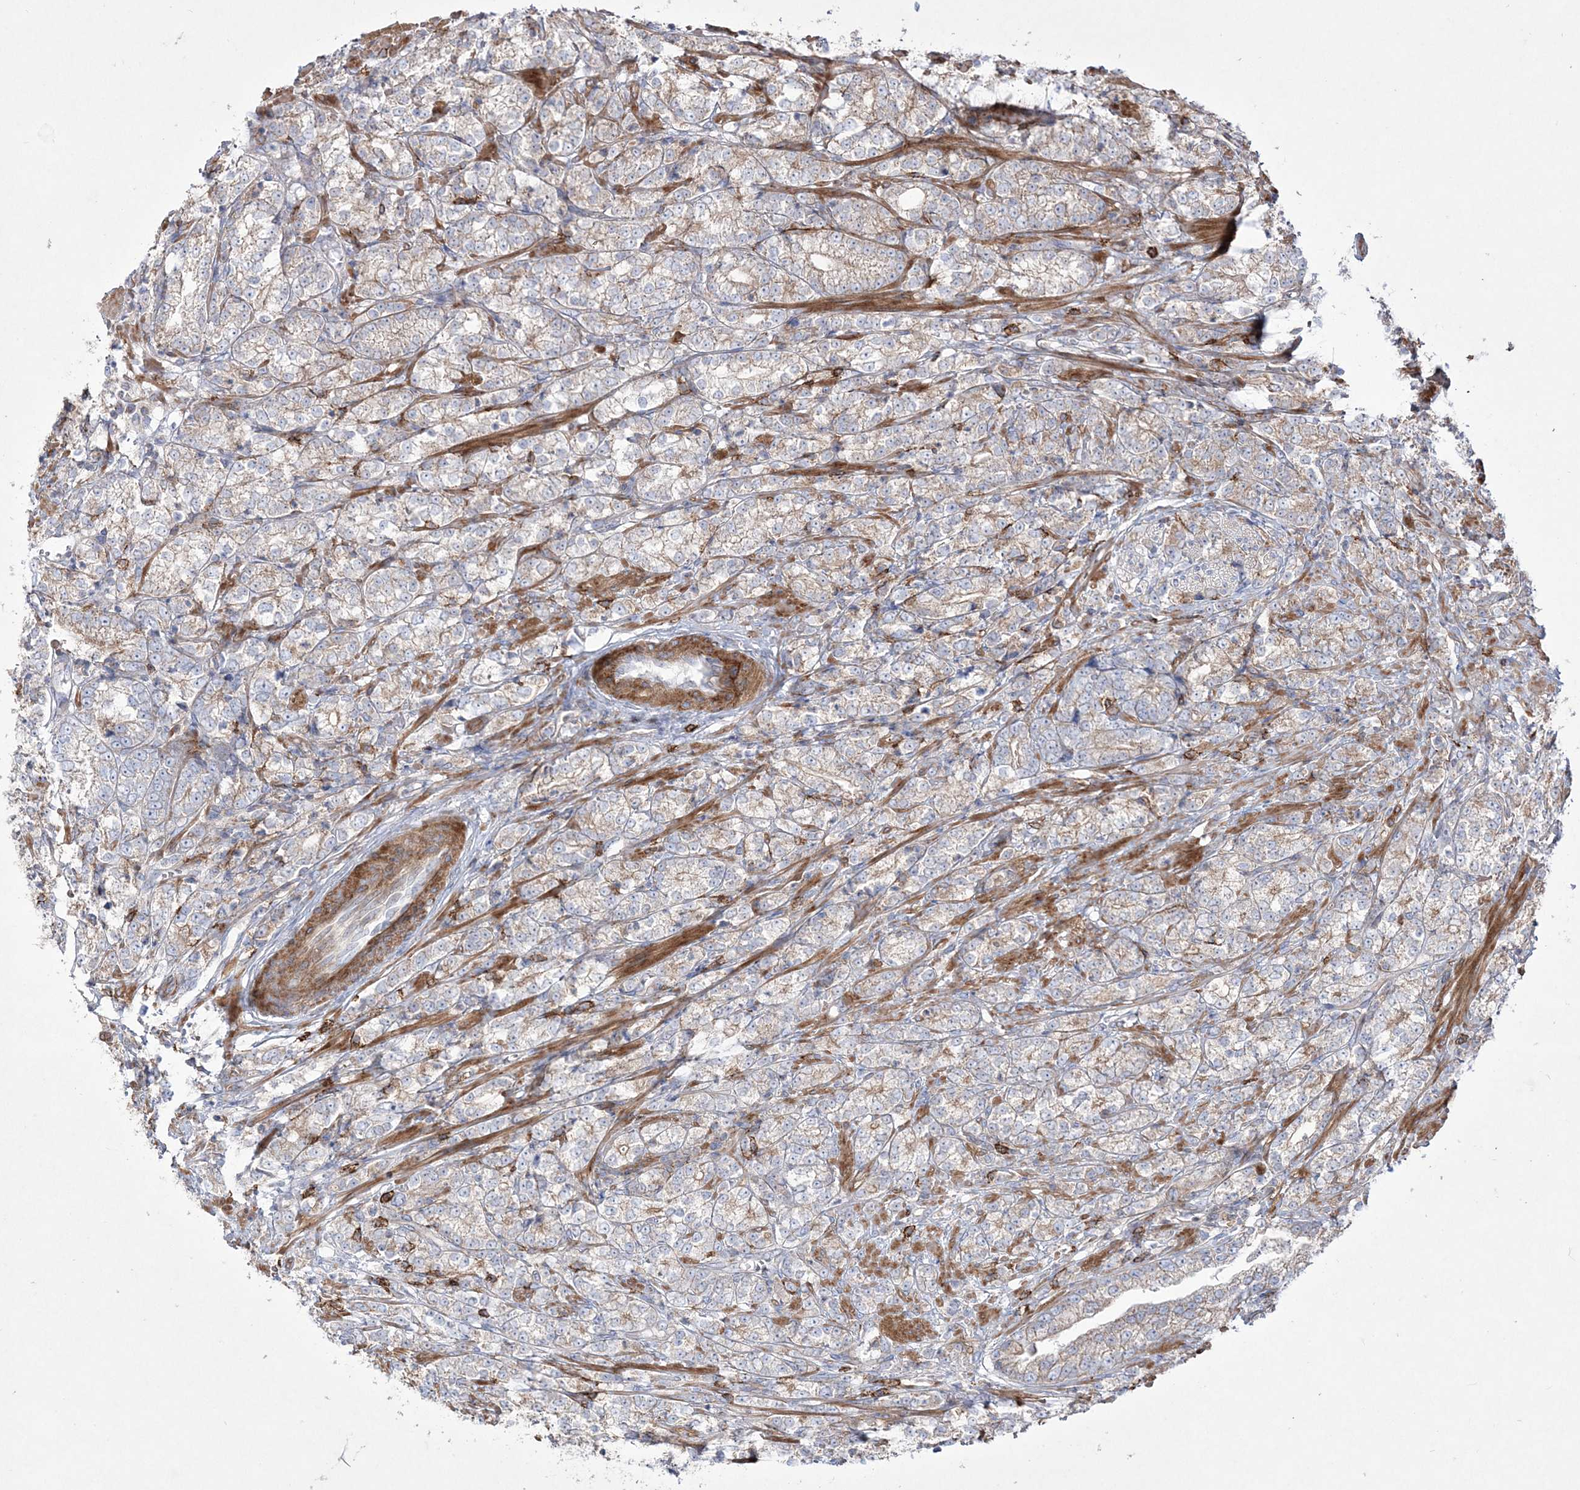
{"staining": {"intensity": "weak", "quantity": ">75%", "location": "cytoplasmic/membranous"}, "tissue": "prostate cancer", "cell_type": "Tumor cells", "image_type": "cancer", "snomed": [{"axis": "morphology", "description": "Adenocarcinoma, High grade"}, {"axis": "topography", "description": "Prostate"}], "caption": "A brown stain highlights weak cytoplasmic/membranous positivity of a protein in prostate high-grade adenocarcinoma tumor cells. The protein is shown in brown color, while the nuclei are stained blue.", "gene": "RICTOR", "patient": {"sex": "male", "age": 69}}